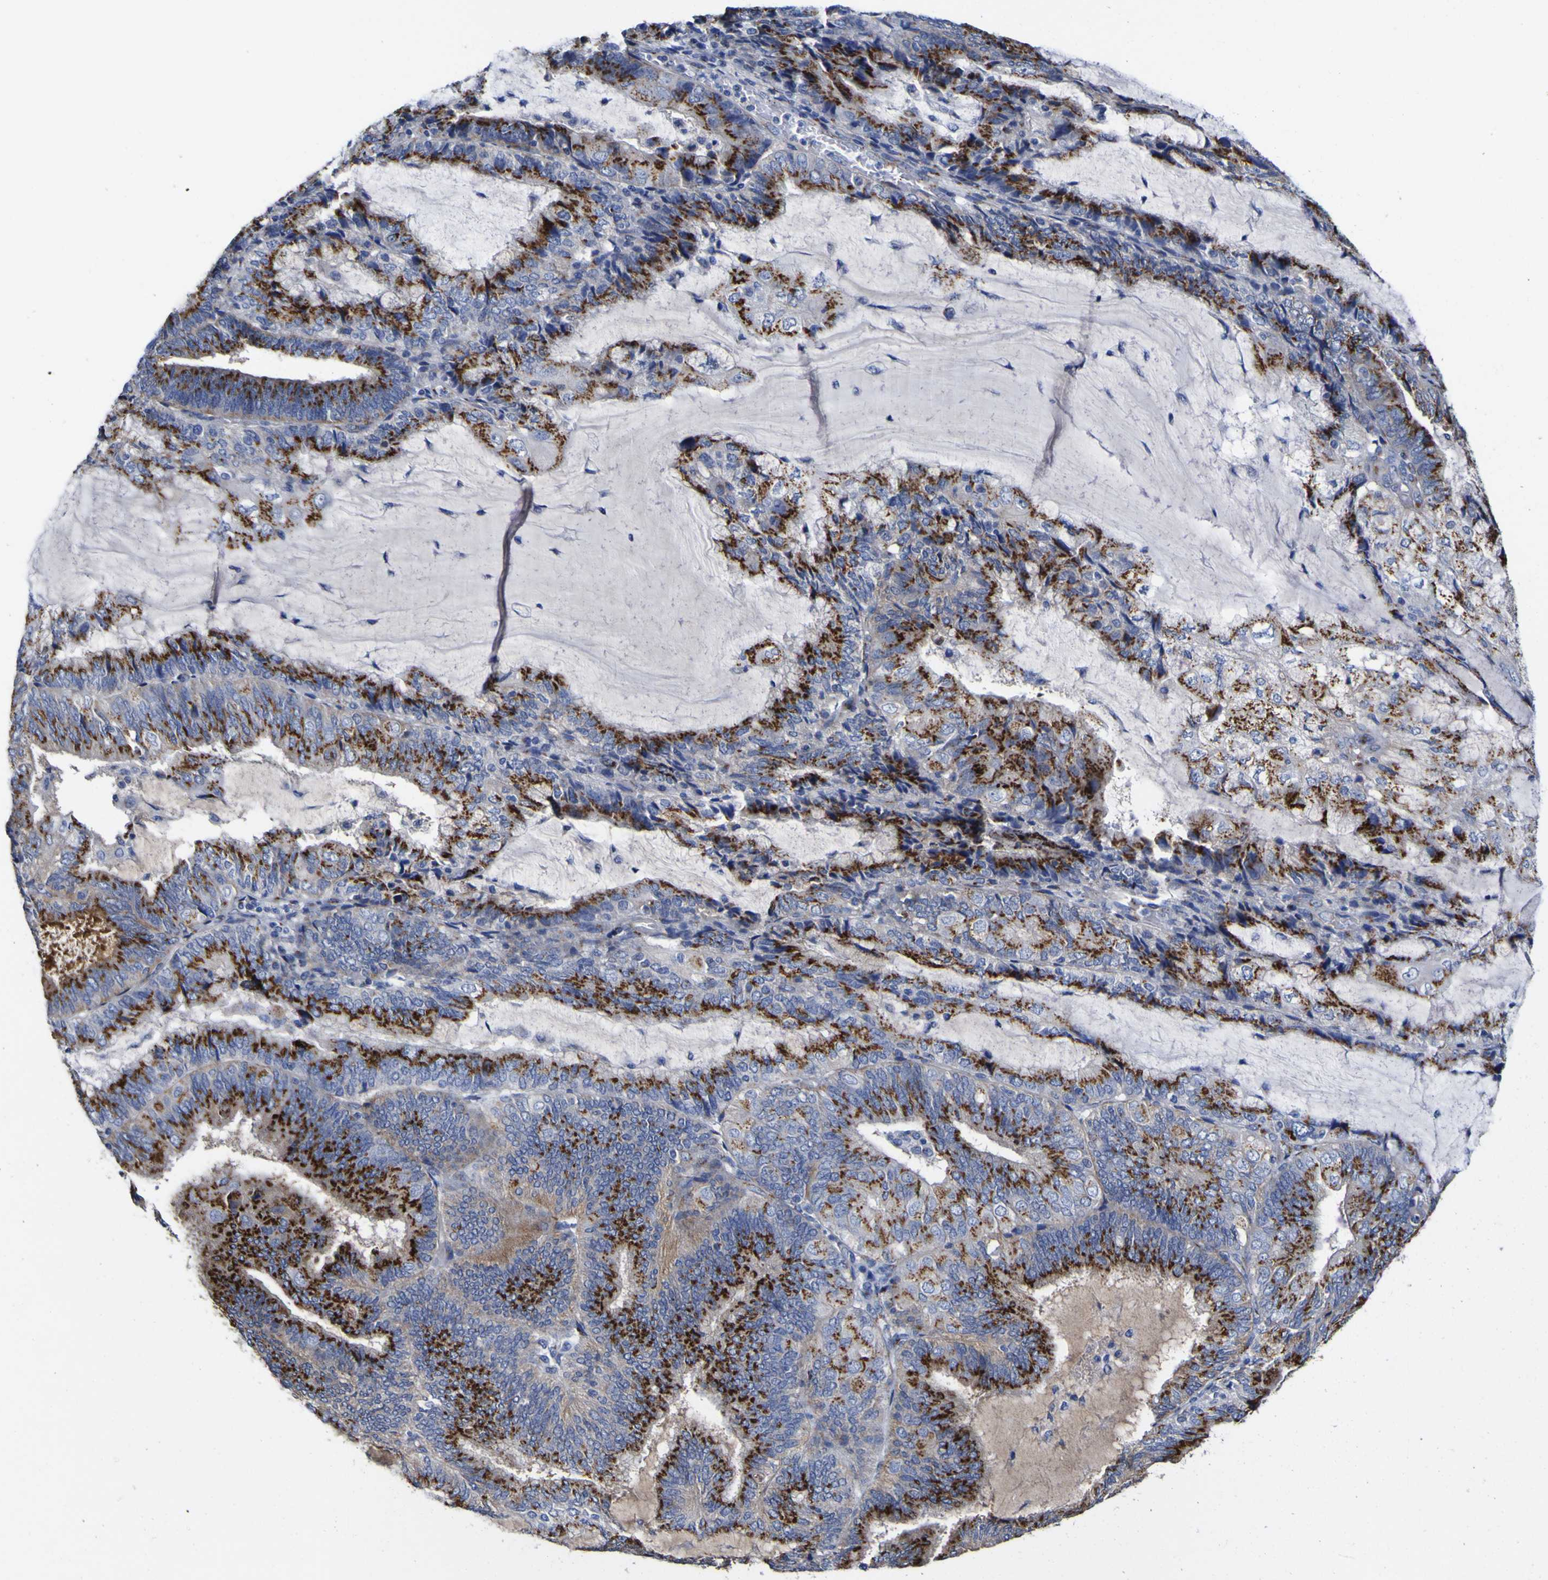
{"staining": {"intensity": "strong", "quantity": ">75%", "location": "cytoplasmic/membranous"}, "tissue": "endometrial cancer", "cell_type": "Tumor cells", "image_type": "cancer", "snomed": [{"axis": "morphology", "description": "Adenocarcinoma, NOS"}, {"axis": "topography", "description": "Endometrium"}], "caption": "Endometrial cancer was stained to show a protein in brown. There is high levels of strong cytoplasmic/membranous staining in about >75% of tumor cells. The protein is shown in brown color, while the nuclei are stained blue.", "gene": "GOLM1", "patient": {"sex": "female", "age": 81}}